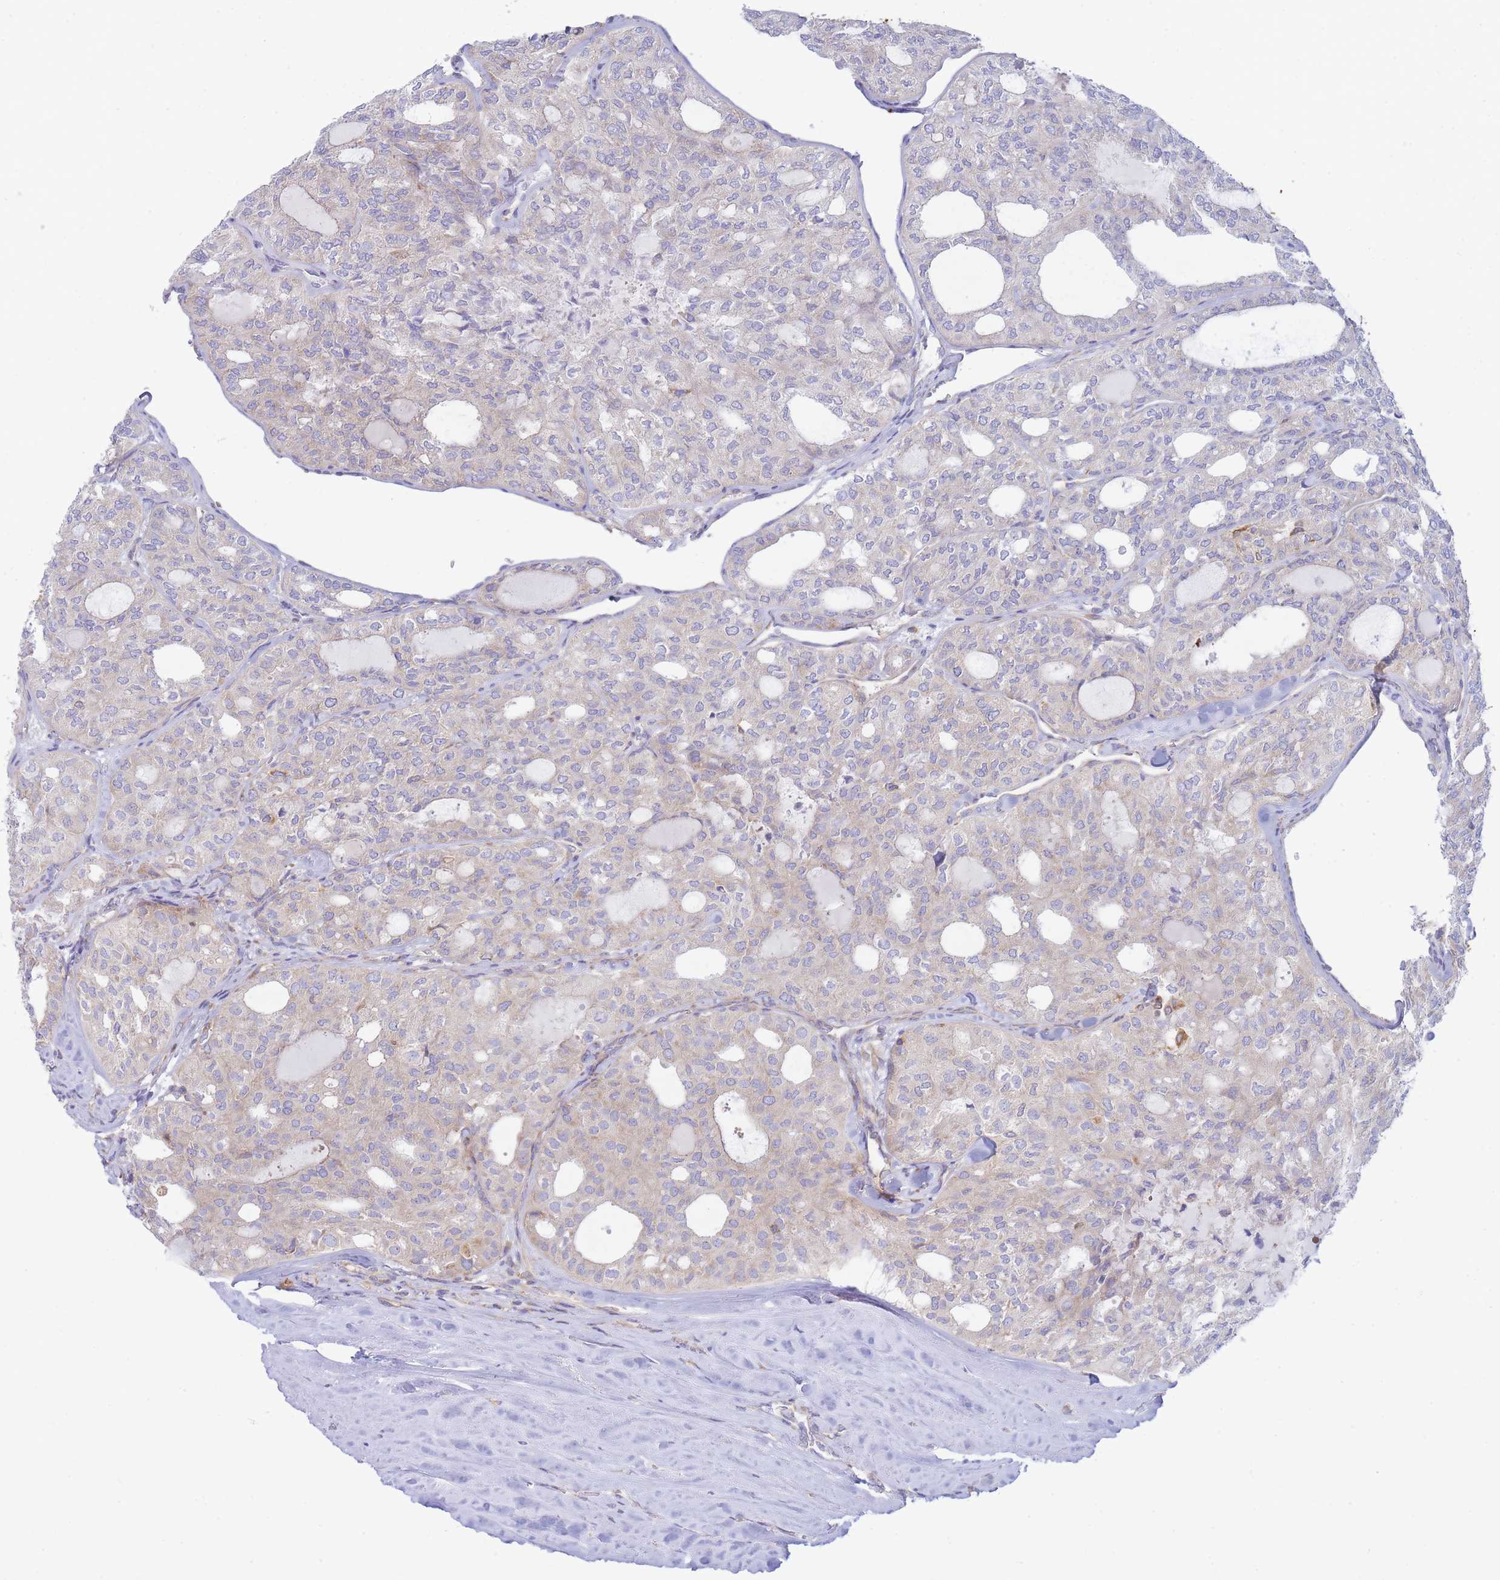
{"staining": {"intensity": "weak", "quantity": "<25%", "location": "cytoplasmic/membranous"}, "tissue": "thyroid cancer", "cell_type": "Tumor cells", "image_type": "cancer", "snomed": [{"axis": "morphology", "description": "Follicular adenoma carcinoma, NOS"}, {"axis": "topography", "description": "Thyroid gland"}], "caption": "Immunohistochemical staining of follicular adenoma carcinoma (thyroid) reveals no significant positivity in tumor cells.", "gene": "SH2B2", "patient": {"sex": "male", "age": 75}}